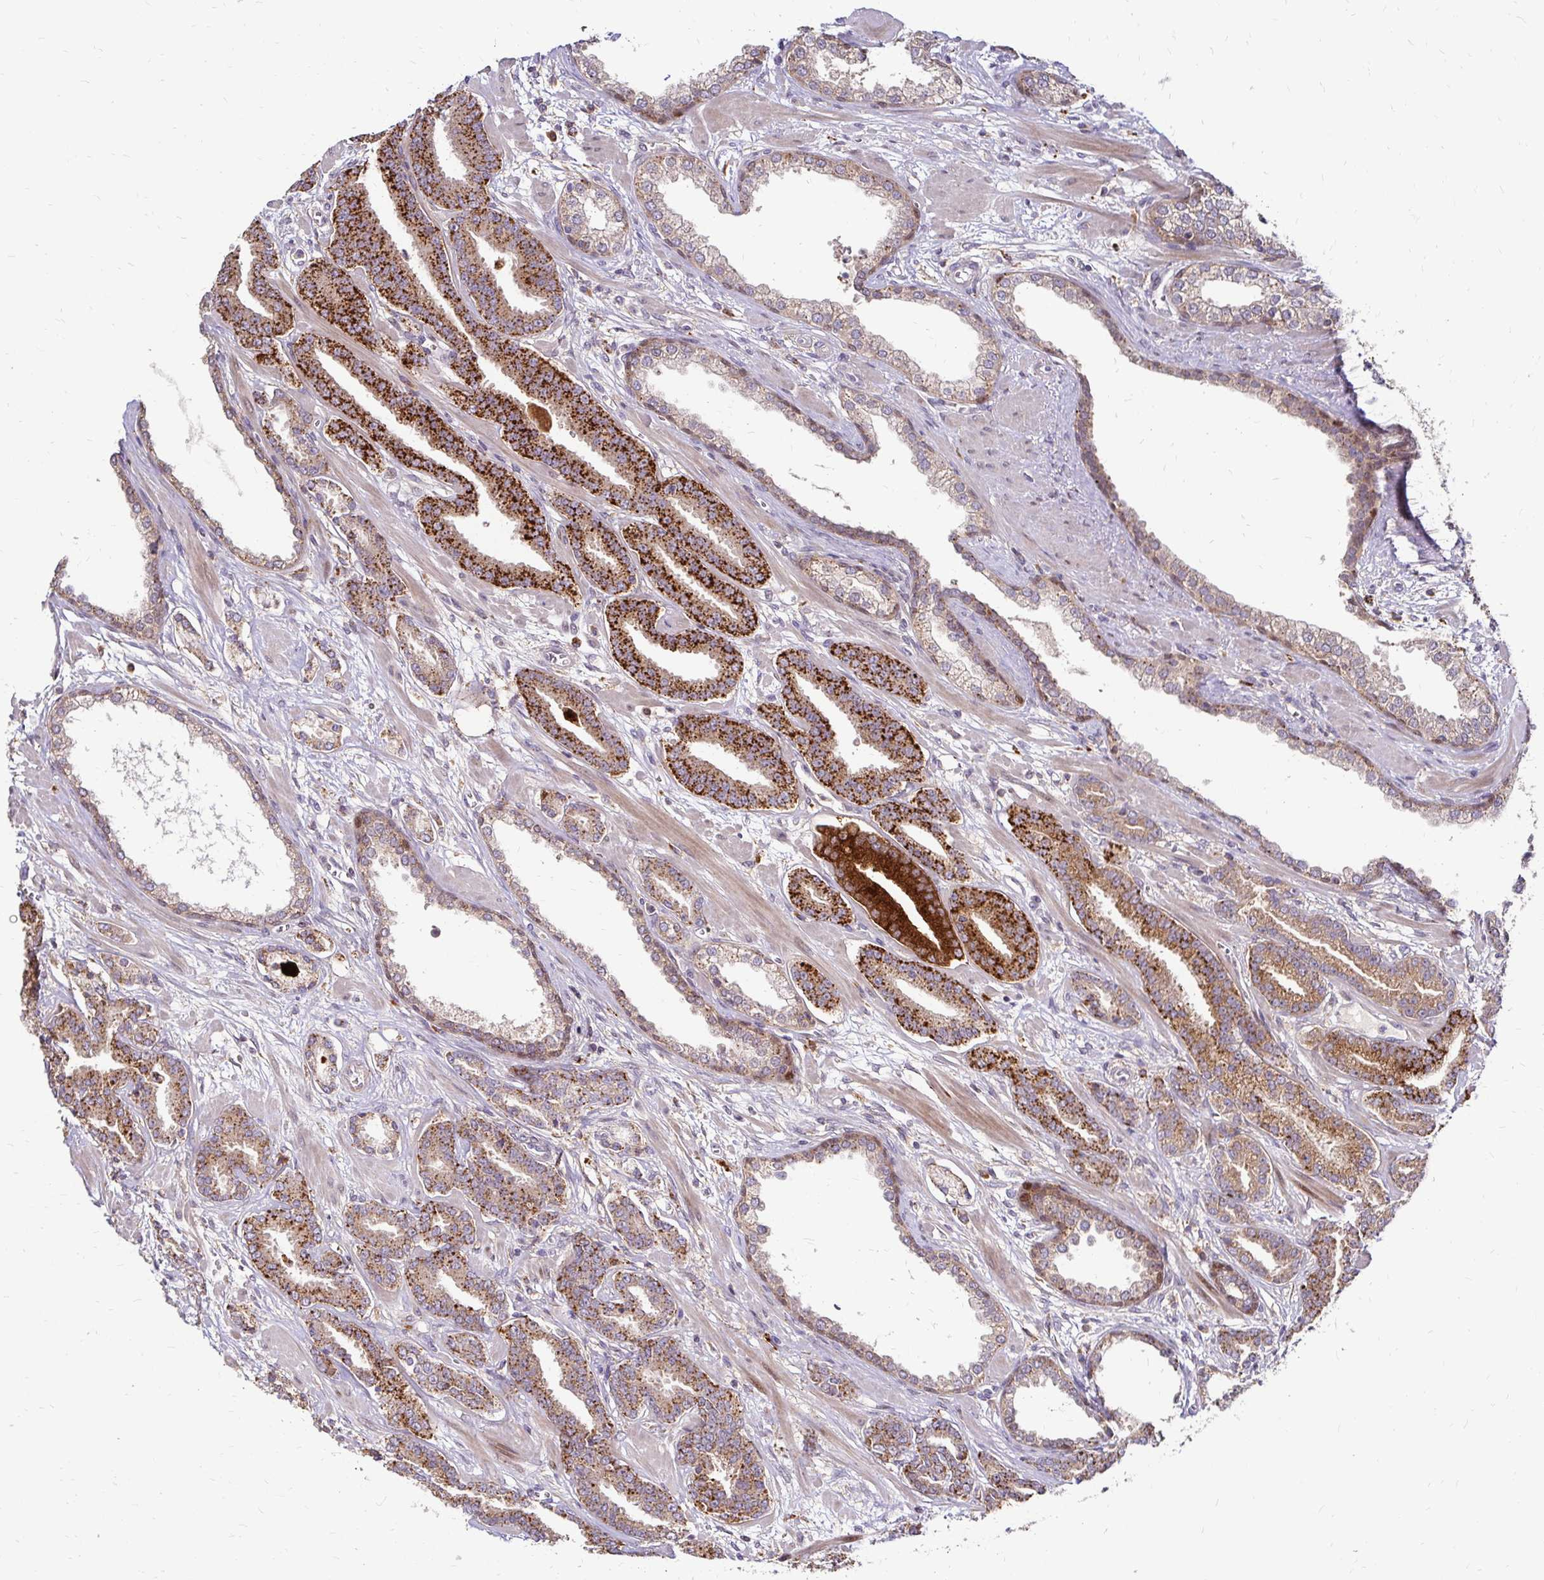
{"staining": {"intensity": "strong", "quantity": ">75%", "location": "cytoplasmic/membranous"}, "tissue": "prostate cancer", "cell_type": "Tumor cells", "image_type": "cancer", "snomed": [{"axis": "morphology", "description": "Adenocarcinoma, High grade"}, {"axis": "topography", "description": "Prostate"}], "caption": "Immunohistochemistry (IHC) photomicrograph of prostate cancer (adenocarcinoma (high-grade)) stained for a protein (brown), which demonstrates high levels of strong cytoplasmic/membranous positivity in about >75% of tumor cells.", "gene": "IDUA", "patient": {"sex": "male", "age": 60}}